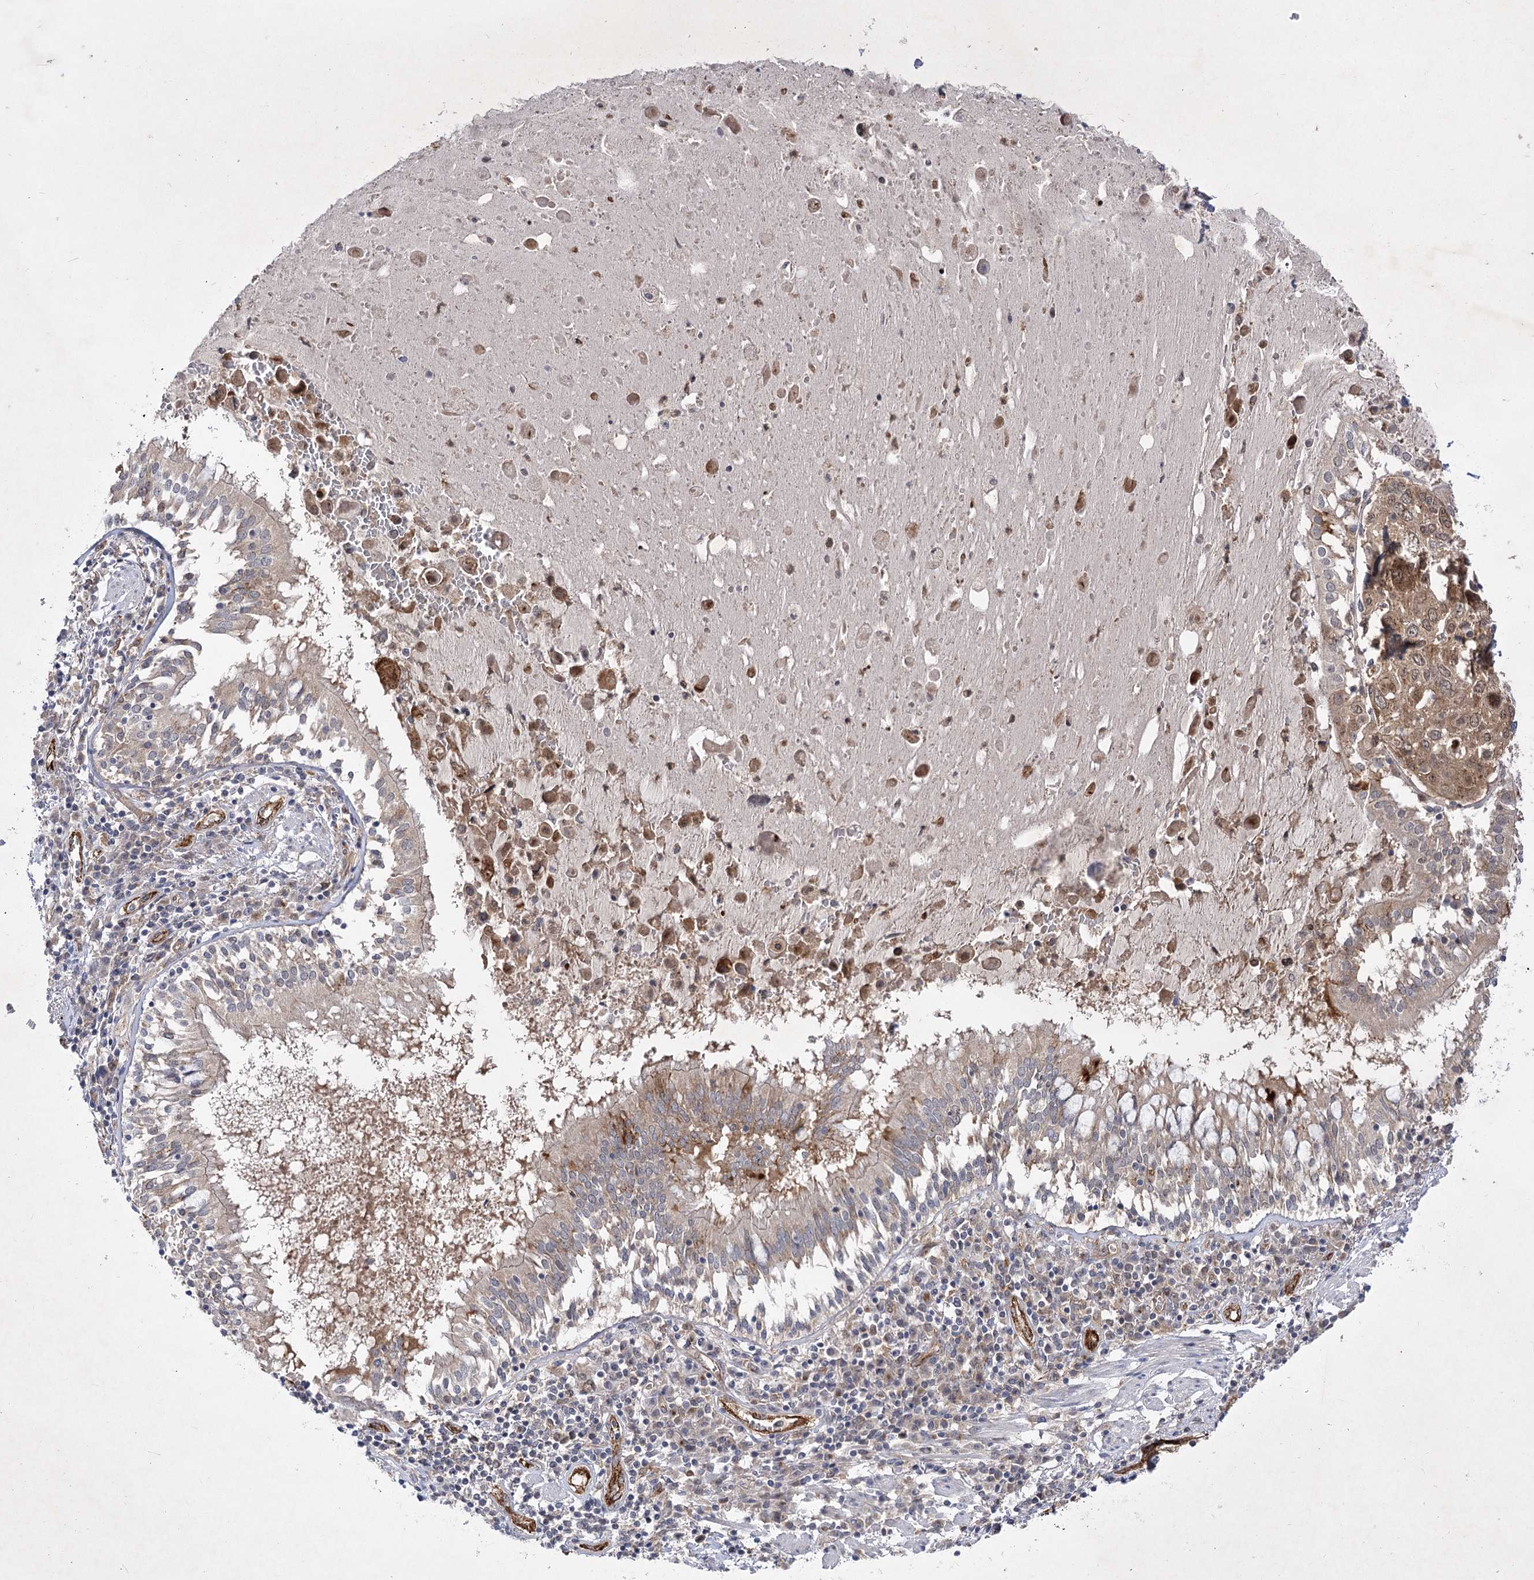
{"staining": {"intensity": "negative", "quantity": "none", "location": "none"}, "tissue": "lung cancer", "cell_type": "Tumor cells", "image_type": "cancer", "snomed": [{"axis": "morphology", "description": "Squamous cell carcinoma, NOS"}, {"axis": "topography", "description": "Lung"}], "caption": "DAB (3,3'-diaminobenzidine) immunohistochemical staining of lung squamous cell carcinoma reveals no significant staining in tumor cells. (Stains: DAB (3,3'-diaminobenzidine) immunohistochemistry (IHC) with hematoxylin counter stain, Microscopy: brightfield microscopy at high magnification).", "gene": "ARHGAP31", "patient": {"sex": "male", "age": 65}}